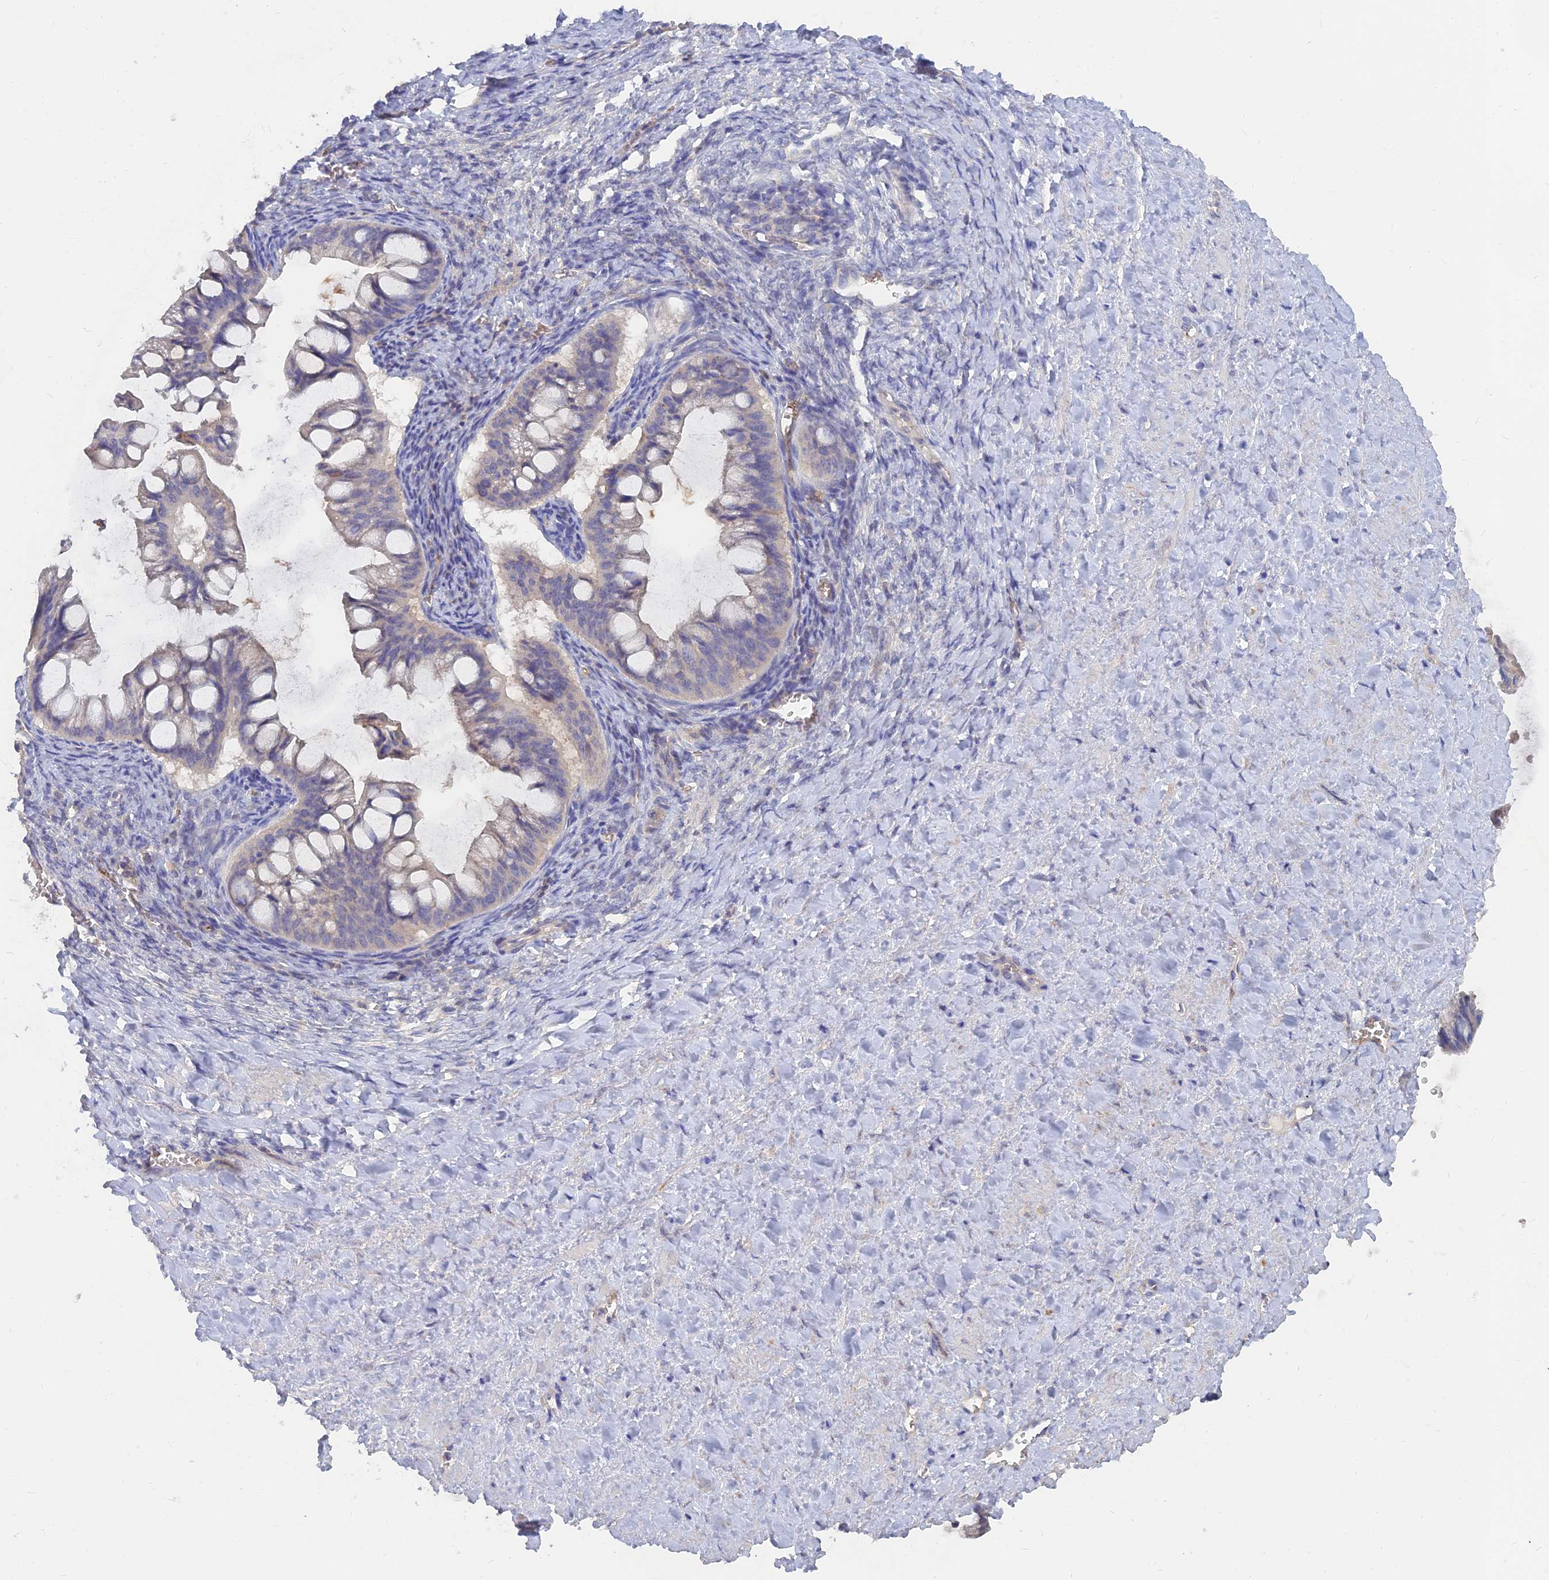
{"staining": {"intensity": "negative", "quantity": "none", "location": "none"}, "tissue": "ovarian cancer", "cell_type": "Tumor cells", "image_type": "cancer", "snomed": [{"axis": "morphology", "description": "Cystadenocarcinoma, mucinous, NOS"}, {"axis": "topography", "description": "Ovary"}], "caption": "Mucinous cystadenocarcinoma (ovarian) stained for a protein using IHC reveals no positivity tumor cells.", "gene": "ARRDC1", "patient": {"sex": "female", "age": 73}}